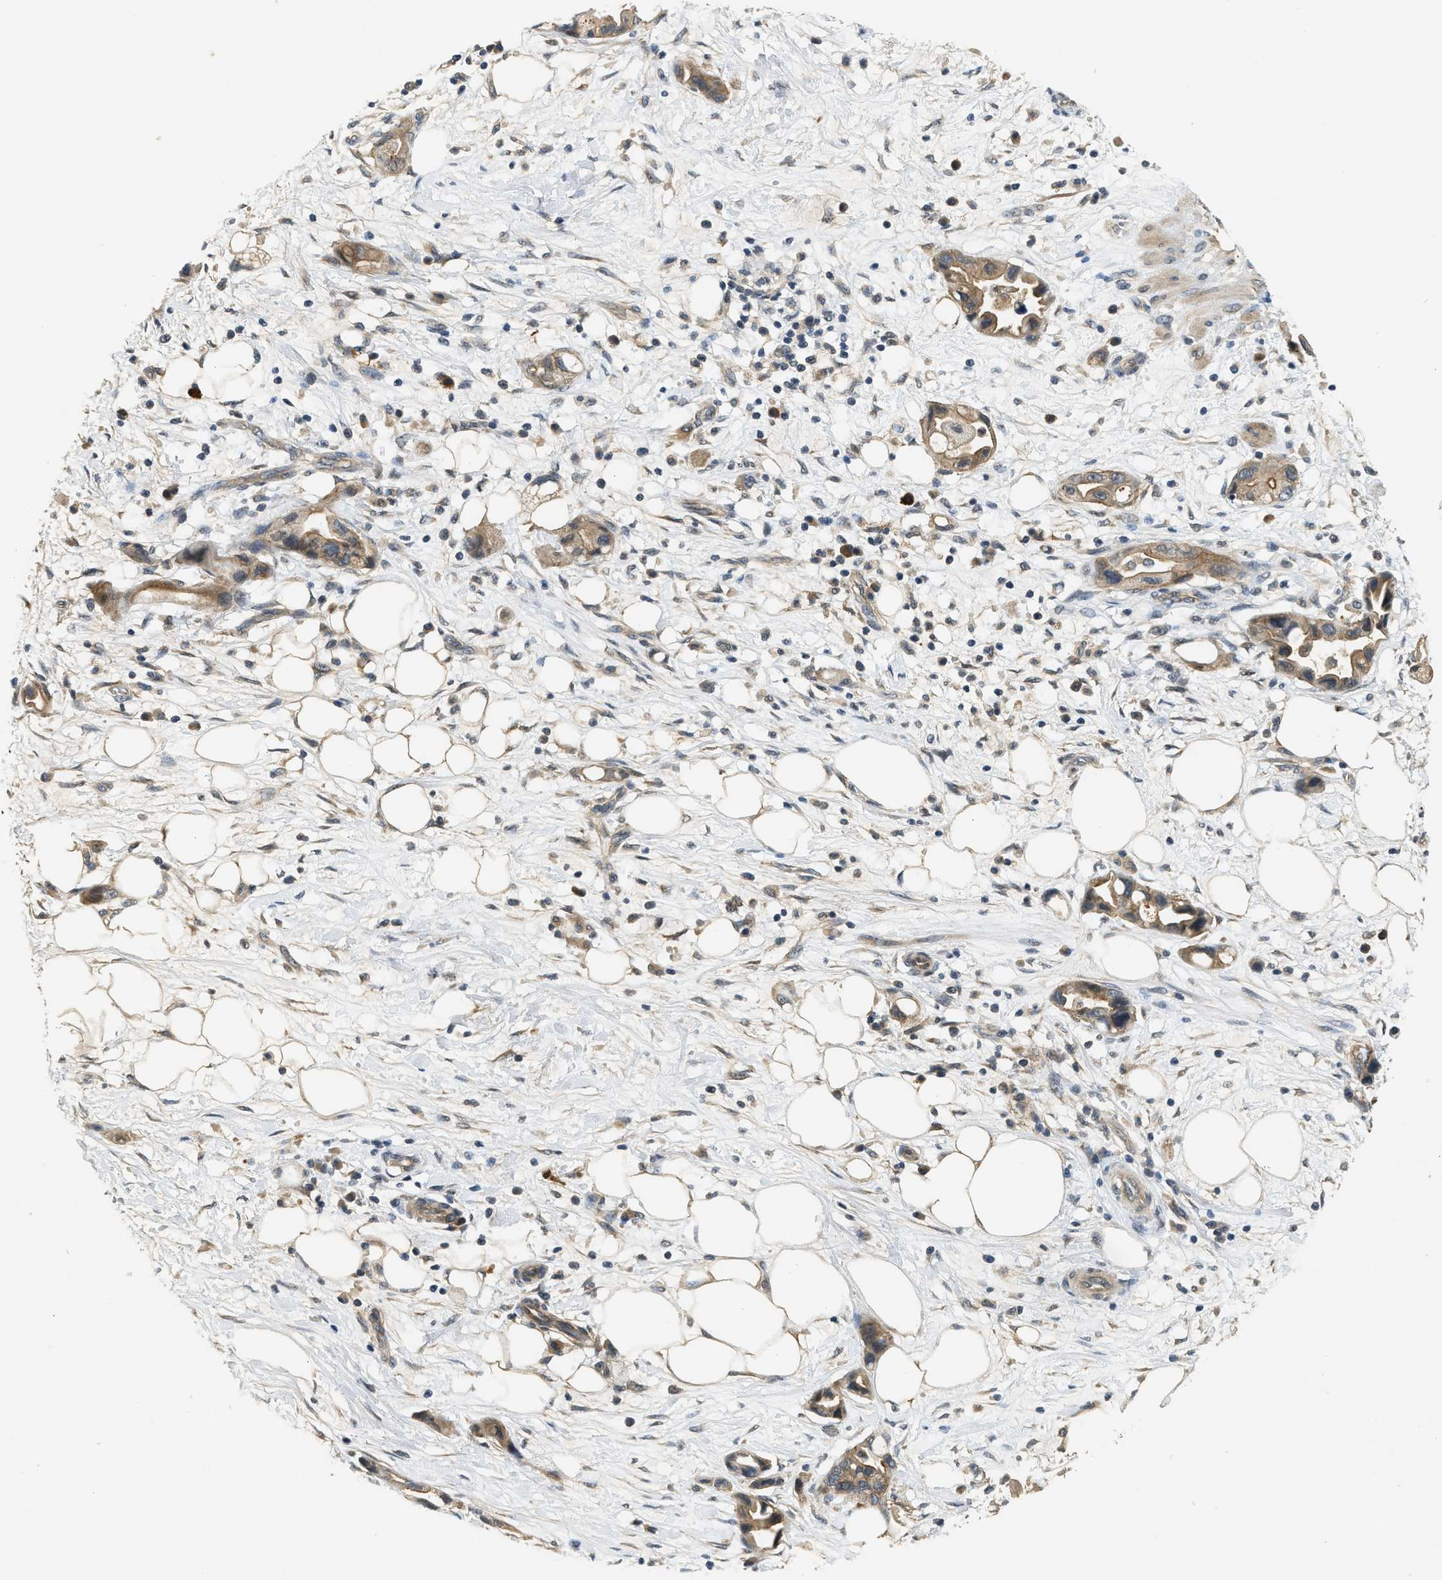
{"staining": {"intensity": "moderate", "quantity": ">75%", "location": "cytoplasmic/membranous"}, "tissue": "pancreatic cancer", "cell_type": "Tumor cells", "image_type": "cancer", "snomed": [{"axis": "morphology", "description": "Adenocarcinoma, NOS"}, {"axis": "topography", "description": "Pancreas"}], "caption": "Protein expression analysis of adenocarcinoma (pancreatic) reveals moderate cytoplasmic/membranous positivity in approximately >75% of tumor cells.", "gene": "ADCY8", "patient": {"sex": "female", "age": 57}}